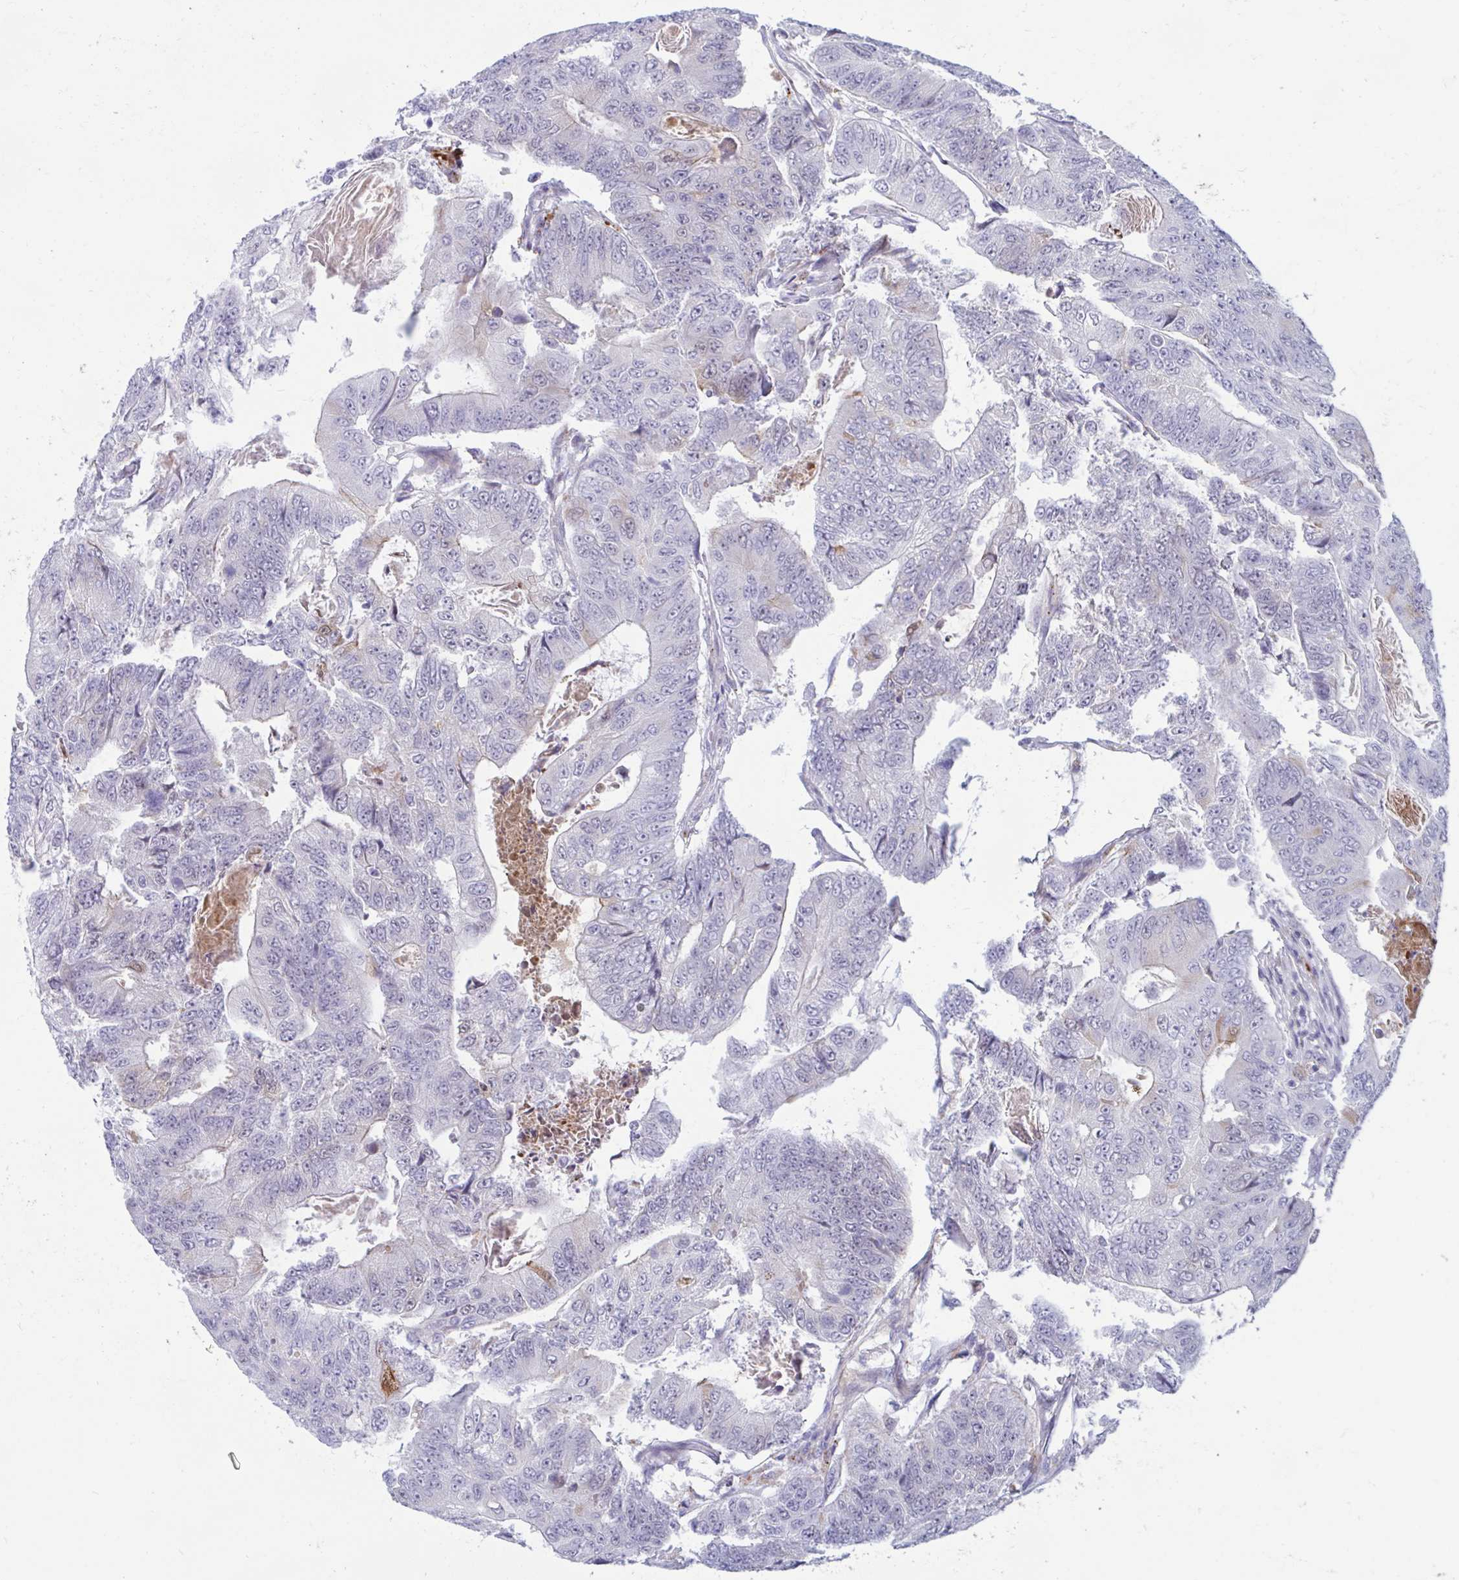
{"staining": {"intensity": "negative", "quantity": "none", "location": "none"}, "tissue": "colorectal cancer", "cell_type": "Tumor cells", "image_type": "cancer", "snomed": [{"axis": "morphology", "description": "Adenocarcinoma, NOS"}, {"axis": "topography", "description": "Colon"}], "caption": "An immunohistochemistry (IHC) photomicrograph of colorectal cancer is shown. There is no staining in tumor cells of colorectal cancer.", "gene": "FAM219B", "patient": {"sex": "female", "age": 48}}